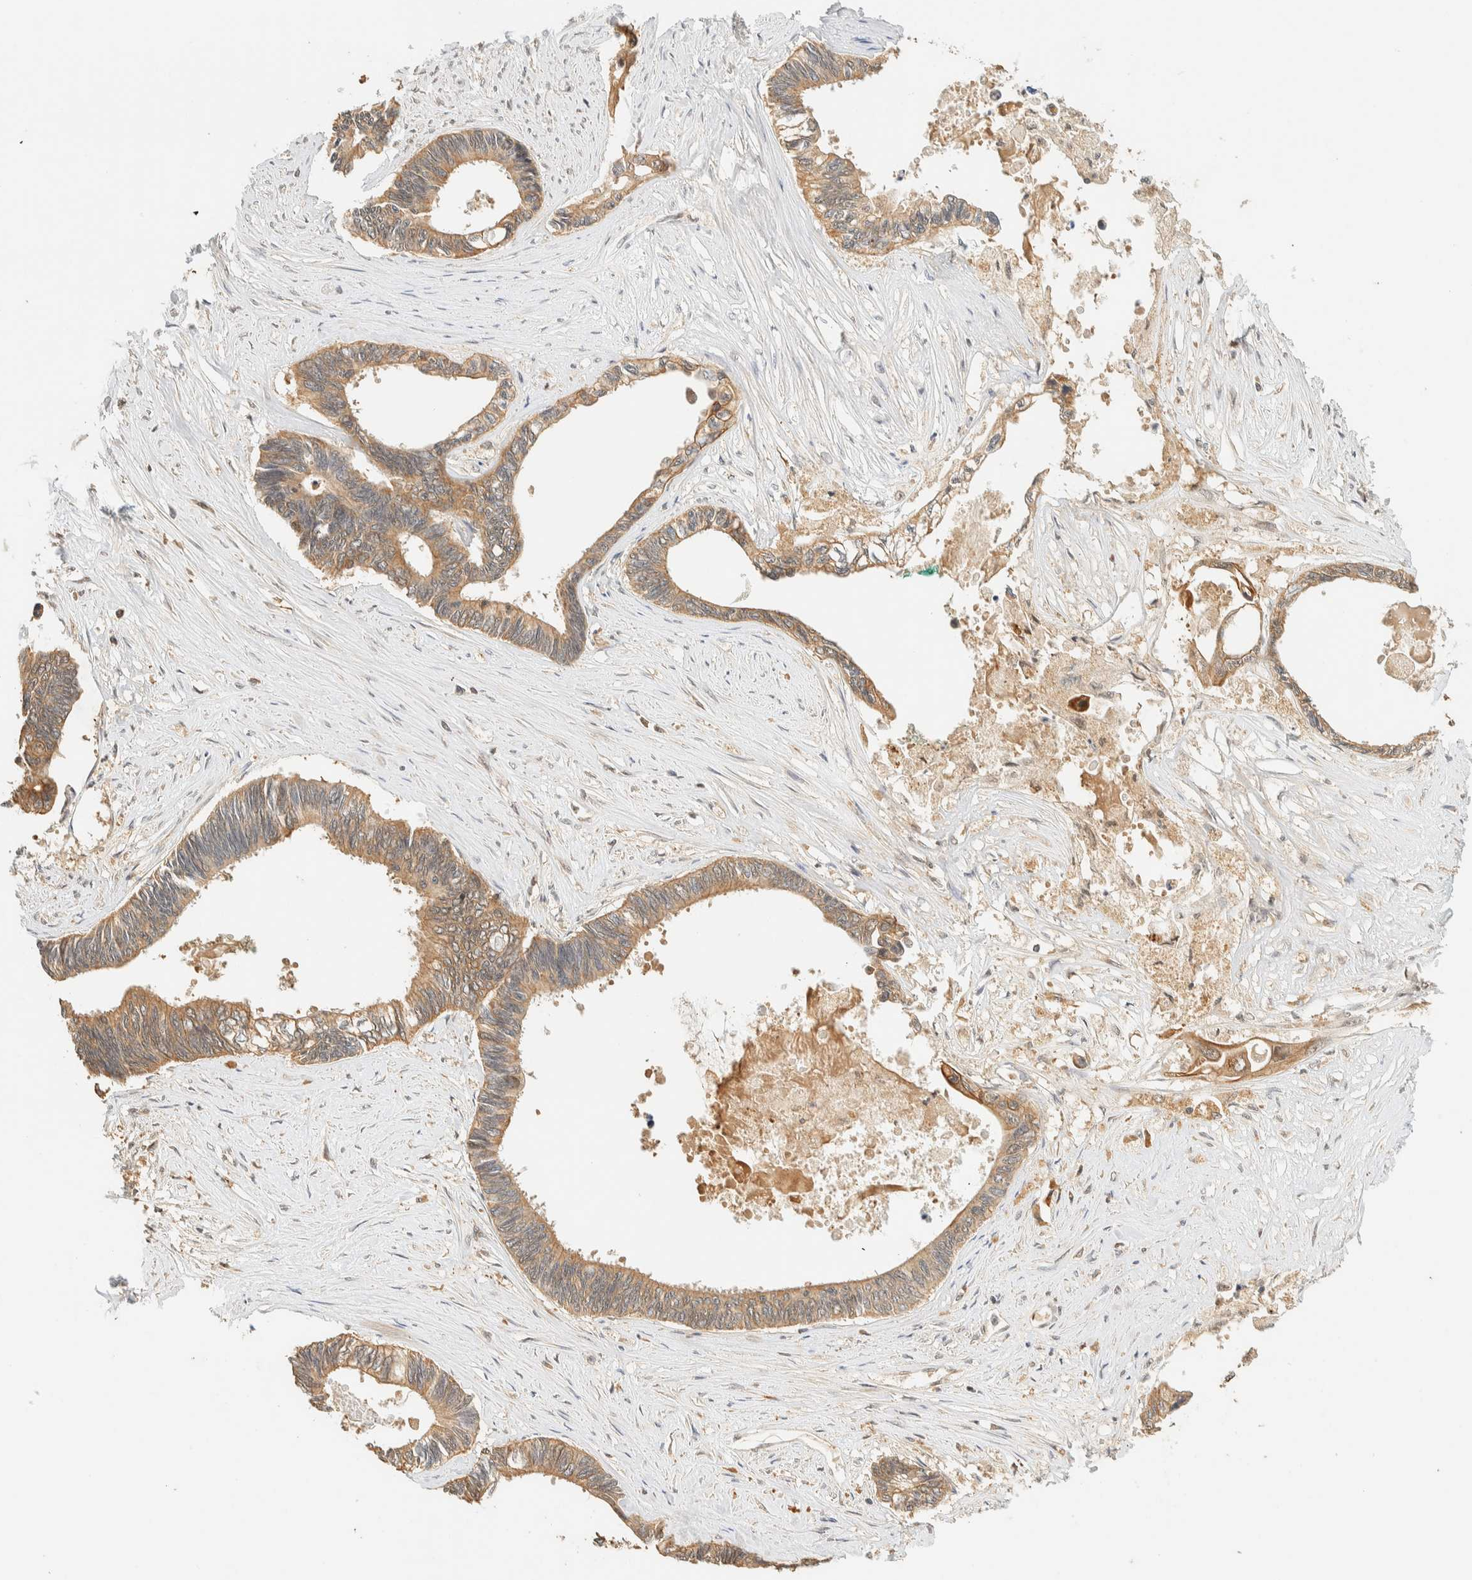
{"staining": {"intensity": "moderate", "quantity": ">75%", "location": "cytoplasmic/membranous"}, "tissue": "pancreatic cancer", "cell_type": "Tumor cells", "image_type": "cancer", "snomed": [{"axis": "morphology", "description": "Adenocarcinoma, NOS"}, {"axis": "topography", "description": "Pancreas"}], "caption": "Adenocarcinoma (pancreatic) was stained to show a protein in brown. There is medium levels of moderate cytoplasmic/membranous expression in approximately >75% of tumor cells. (DAB (3,3'-diaminobenzidine) IHC, brown staining for protein, blue staining for nuclei).", "gene": "ZBTB34", "patient": {"sex": "female", "age": 70}}